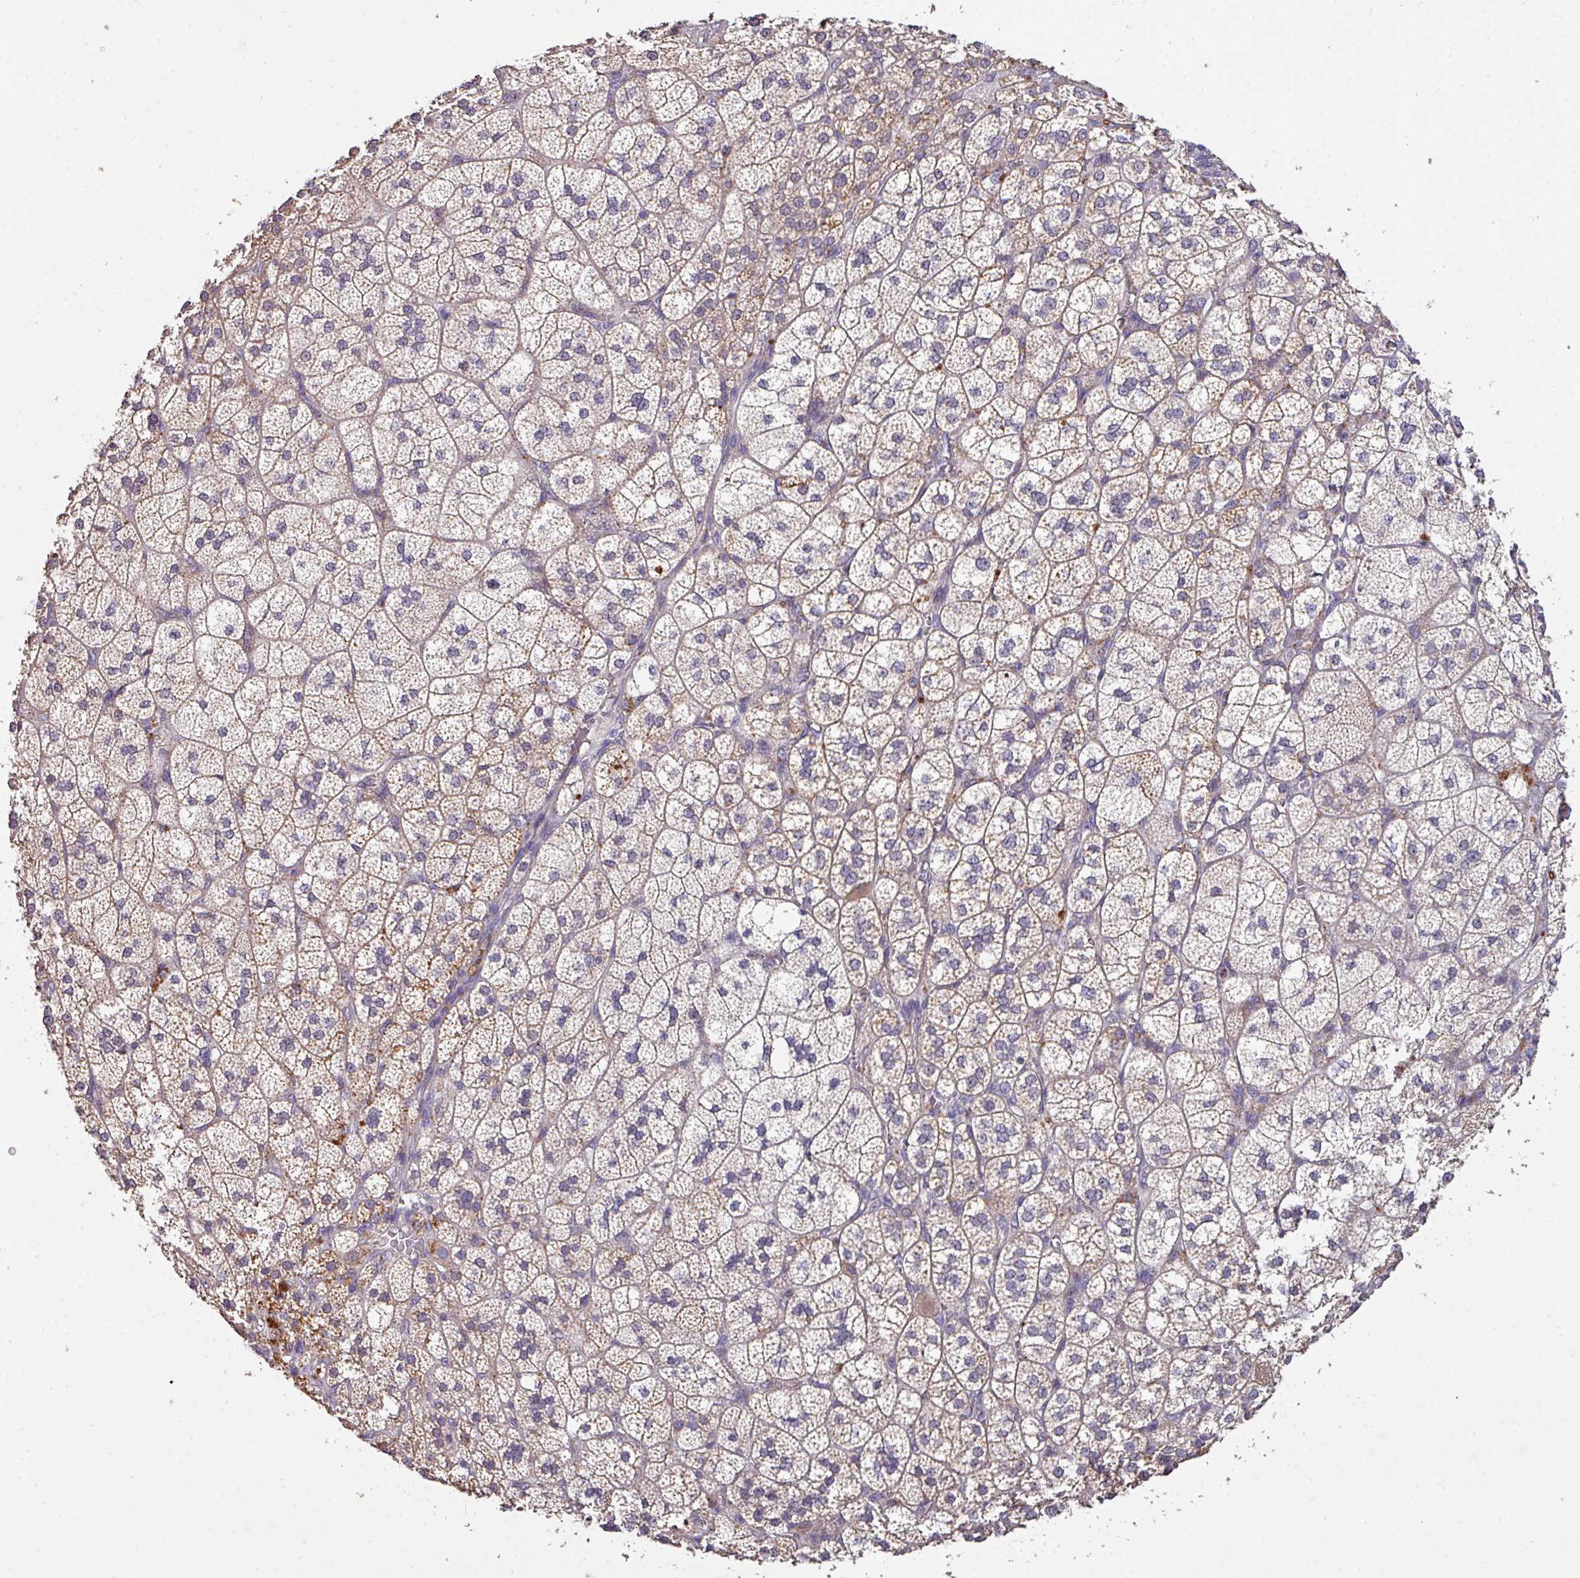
{"staining": {"intensity": "strong", "quantity": "25%-75%", "location": "cytoplasmic/membranous"}, "tissue": "adrenal gland", "cell_type": "Glandular cells", "image_type": "normal", "snomed": [{"axis": "morphology", "description": "Normal tissue, NOS"}, {"axis": "topography", "description": "Adrenal gland"}], "caption": "Unremarkable adrenal gland displays strong cytoplasmic/membranous positivity in approximately 25%-75% of glandular cells.", "gene": "AEBP2", "patient": {"sex": "female", "age": 60}}